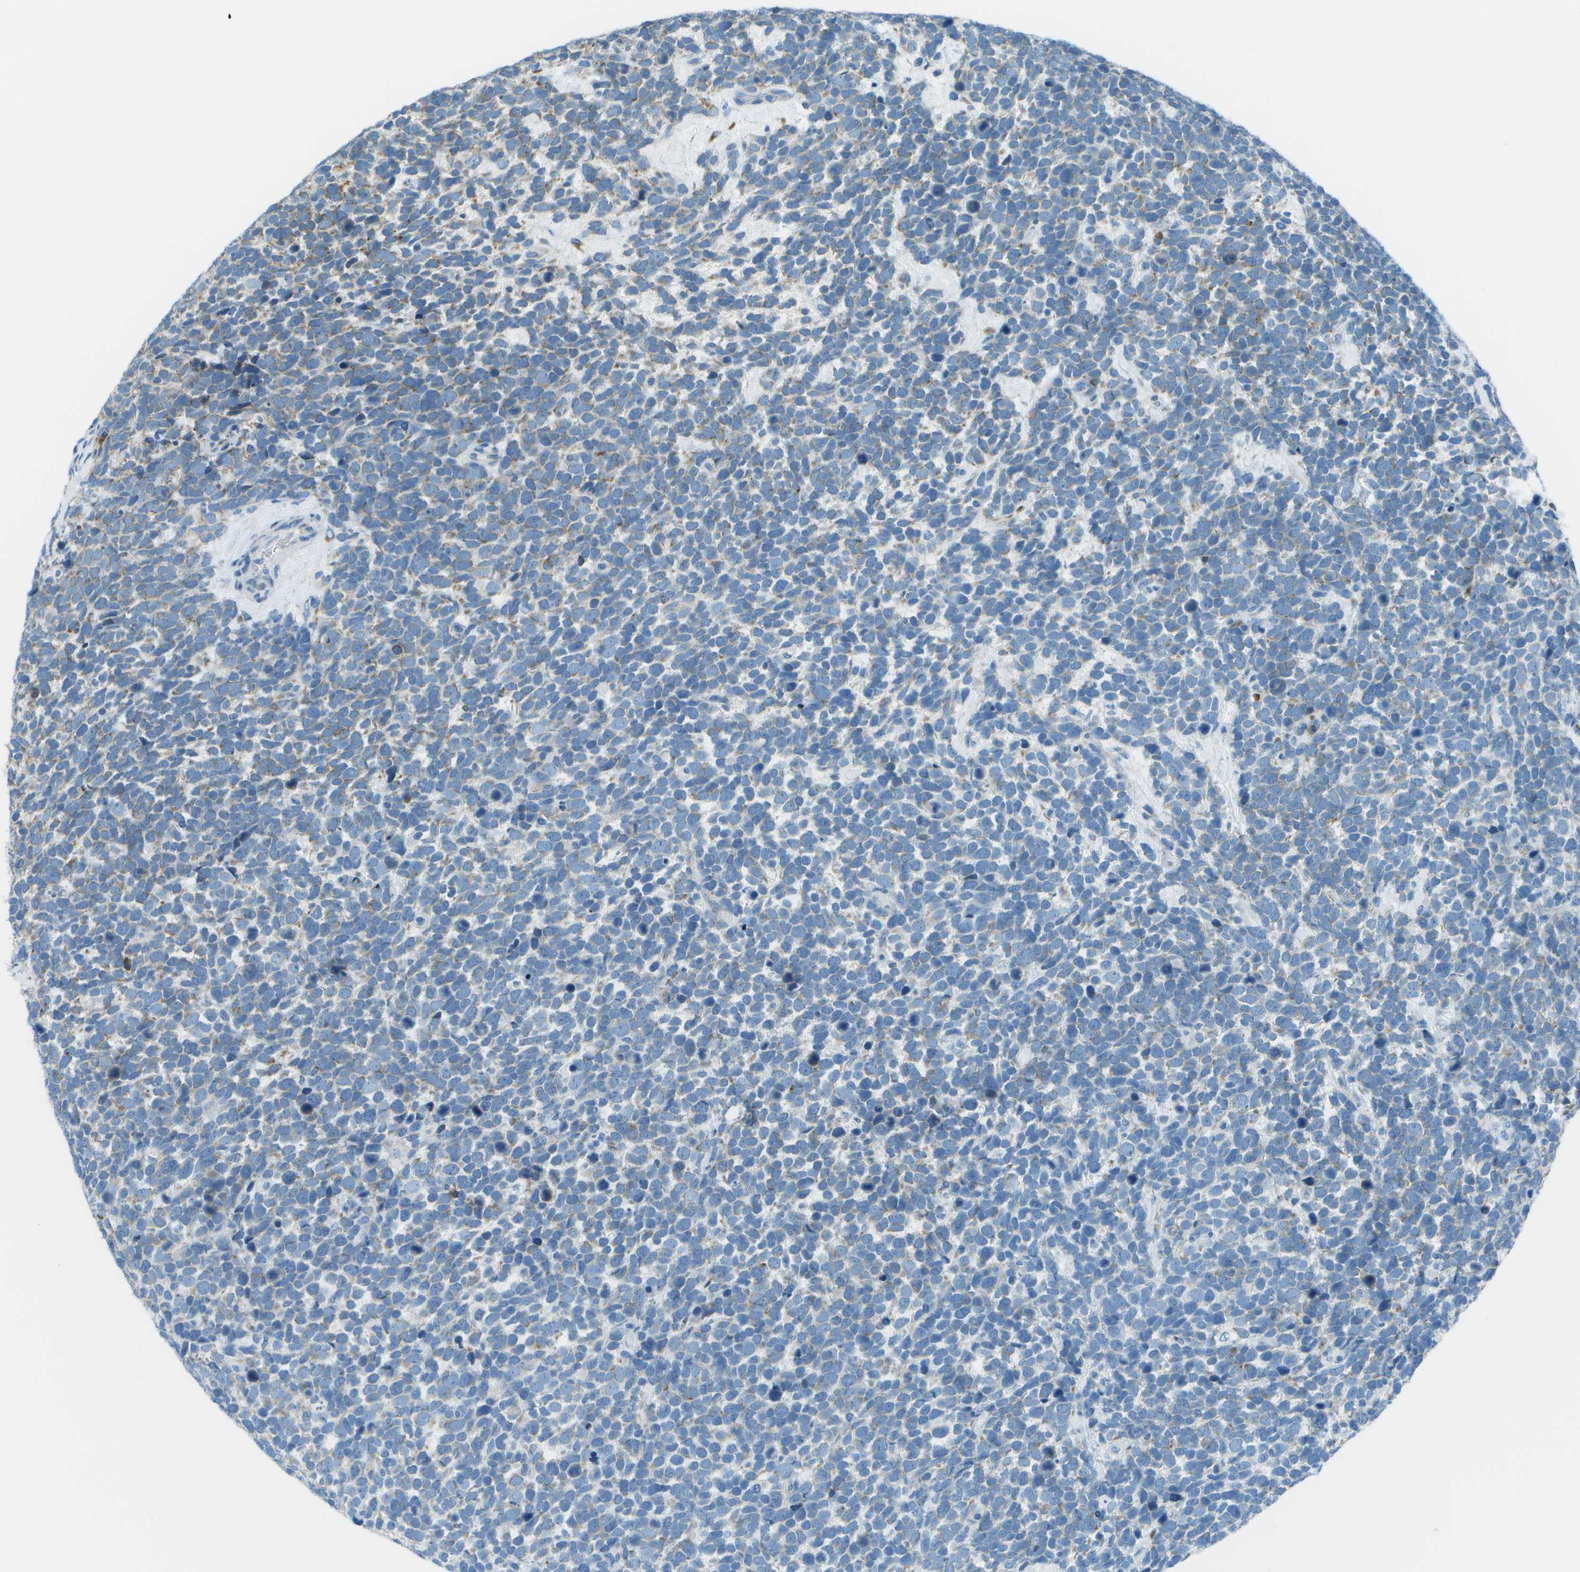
{"staining": {"intensity": "moderate", "quantity": "<25%", "location": "cytoplasmic/membranous"}, "tissue": "urothelial cancer", "cell_type": "Tumor cells", "image_type": "cancer", "snomed": [{"axis": "morphology", "description": "Urothelial carcinoma, High grade"}, {"axis": "topography", "description": "Urinary bladder"}], "caption": "An immunohistochemistry (IHC) photomicrograph of neoplastic tissue is shown. Protein staining in brown labels moderate cytoplasmic/membranous positivity in high-grade urothelial carcinoma within tumor cells. Immunohistochemistry (ihc) stains the protein of interest in brown and the nuclei are stained blue.", "gene": "KCTD3", "patient": {"sex": "female", "age": 82}}